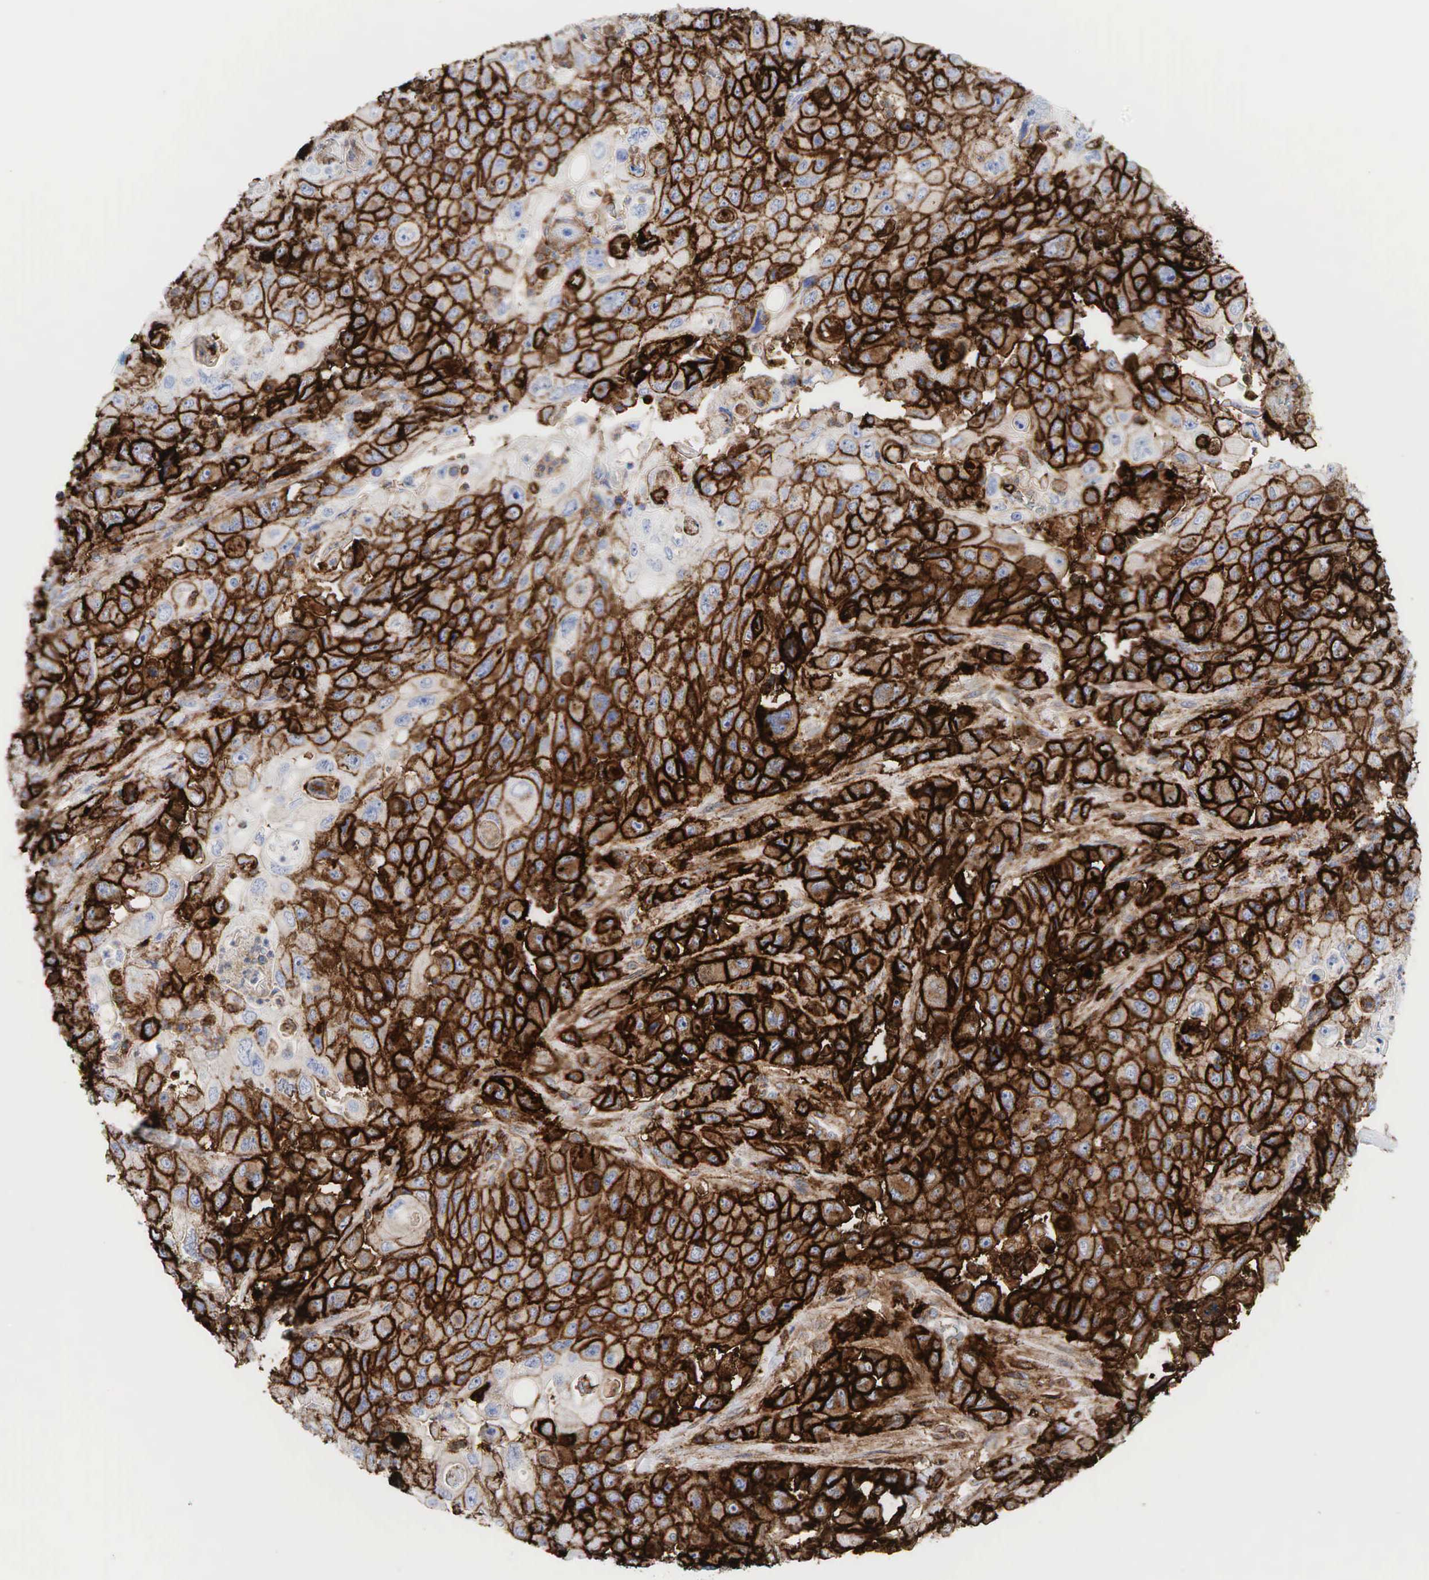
{"staining": {"intensity": "strong", "quantity": ">75%", "location": "cytoplasmic/membranous"}, "tissue": "pancreatic cancer", "cell_type": "Tumor cells", "image_type": "cancer", "snomed": [{"axis": "morphology", "description": "Adenocarcinoma, NOS"}, {"axis": "topography", "description": "Pancreas"}], "caption": "Adenocarcinoma (pancreatic) was stained to show a protein in brown. There is high levels of strong cytoplasmic/membranous positivity in about >75% of tumor cells.", "gene": "CD44", "patient": {"sex": "male", "age": 70}}